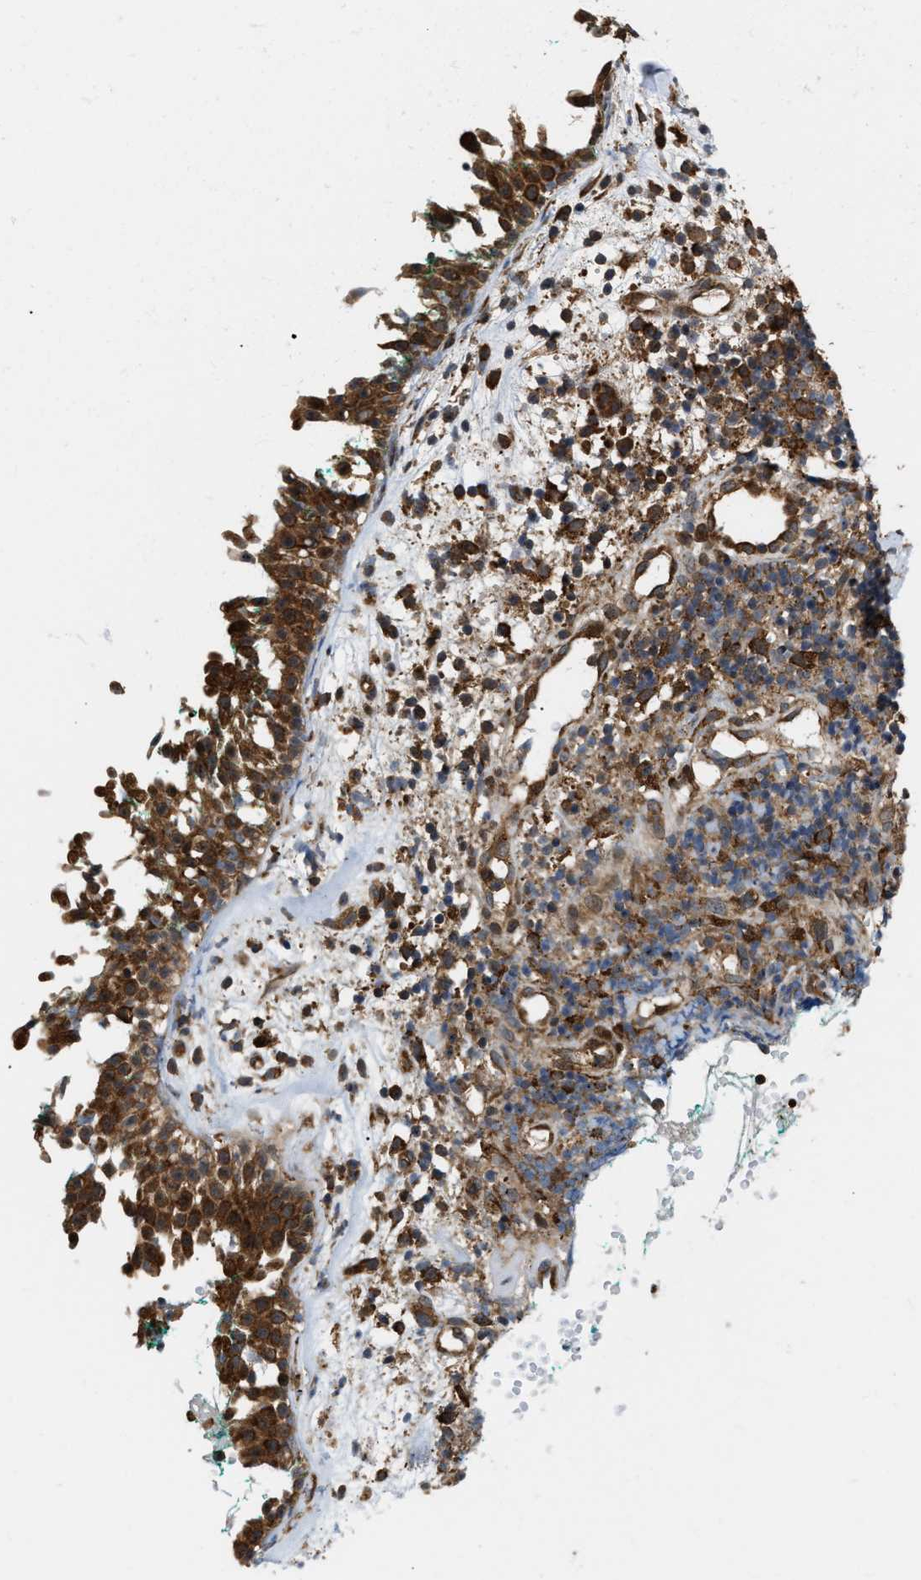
{"staining": {"intensity": "strong", "quantity": ">75%", "location": "cytoplasmic/membranous"}, "tissue": "nasopharynx", "cell_type": "Respiratory epithelial cells", "image_type": "normal", "snomed": [{"axis": "morphology", "description": "Normal tissue, NOS"}, {"axis": "morphology", "description": "Basal cell carcinoma"}, {"axis": "topography", "description": "Cartilage tissue"}, {"axis": "topography", "description": "Nasopharynx"}, {"axis": "topography", "description": "Oral tissue"}], "caption": "Immunohistochemical staining of benign human nasopharynx displays >75% levels of strong cytoplasmic/membranous protein staining in about >75% of respiratory epithelial cells.", "gene": "IQCE", "patient": {"sex": "female", "age": 77}}